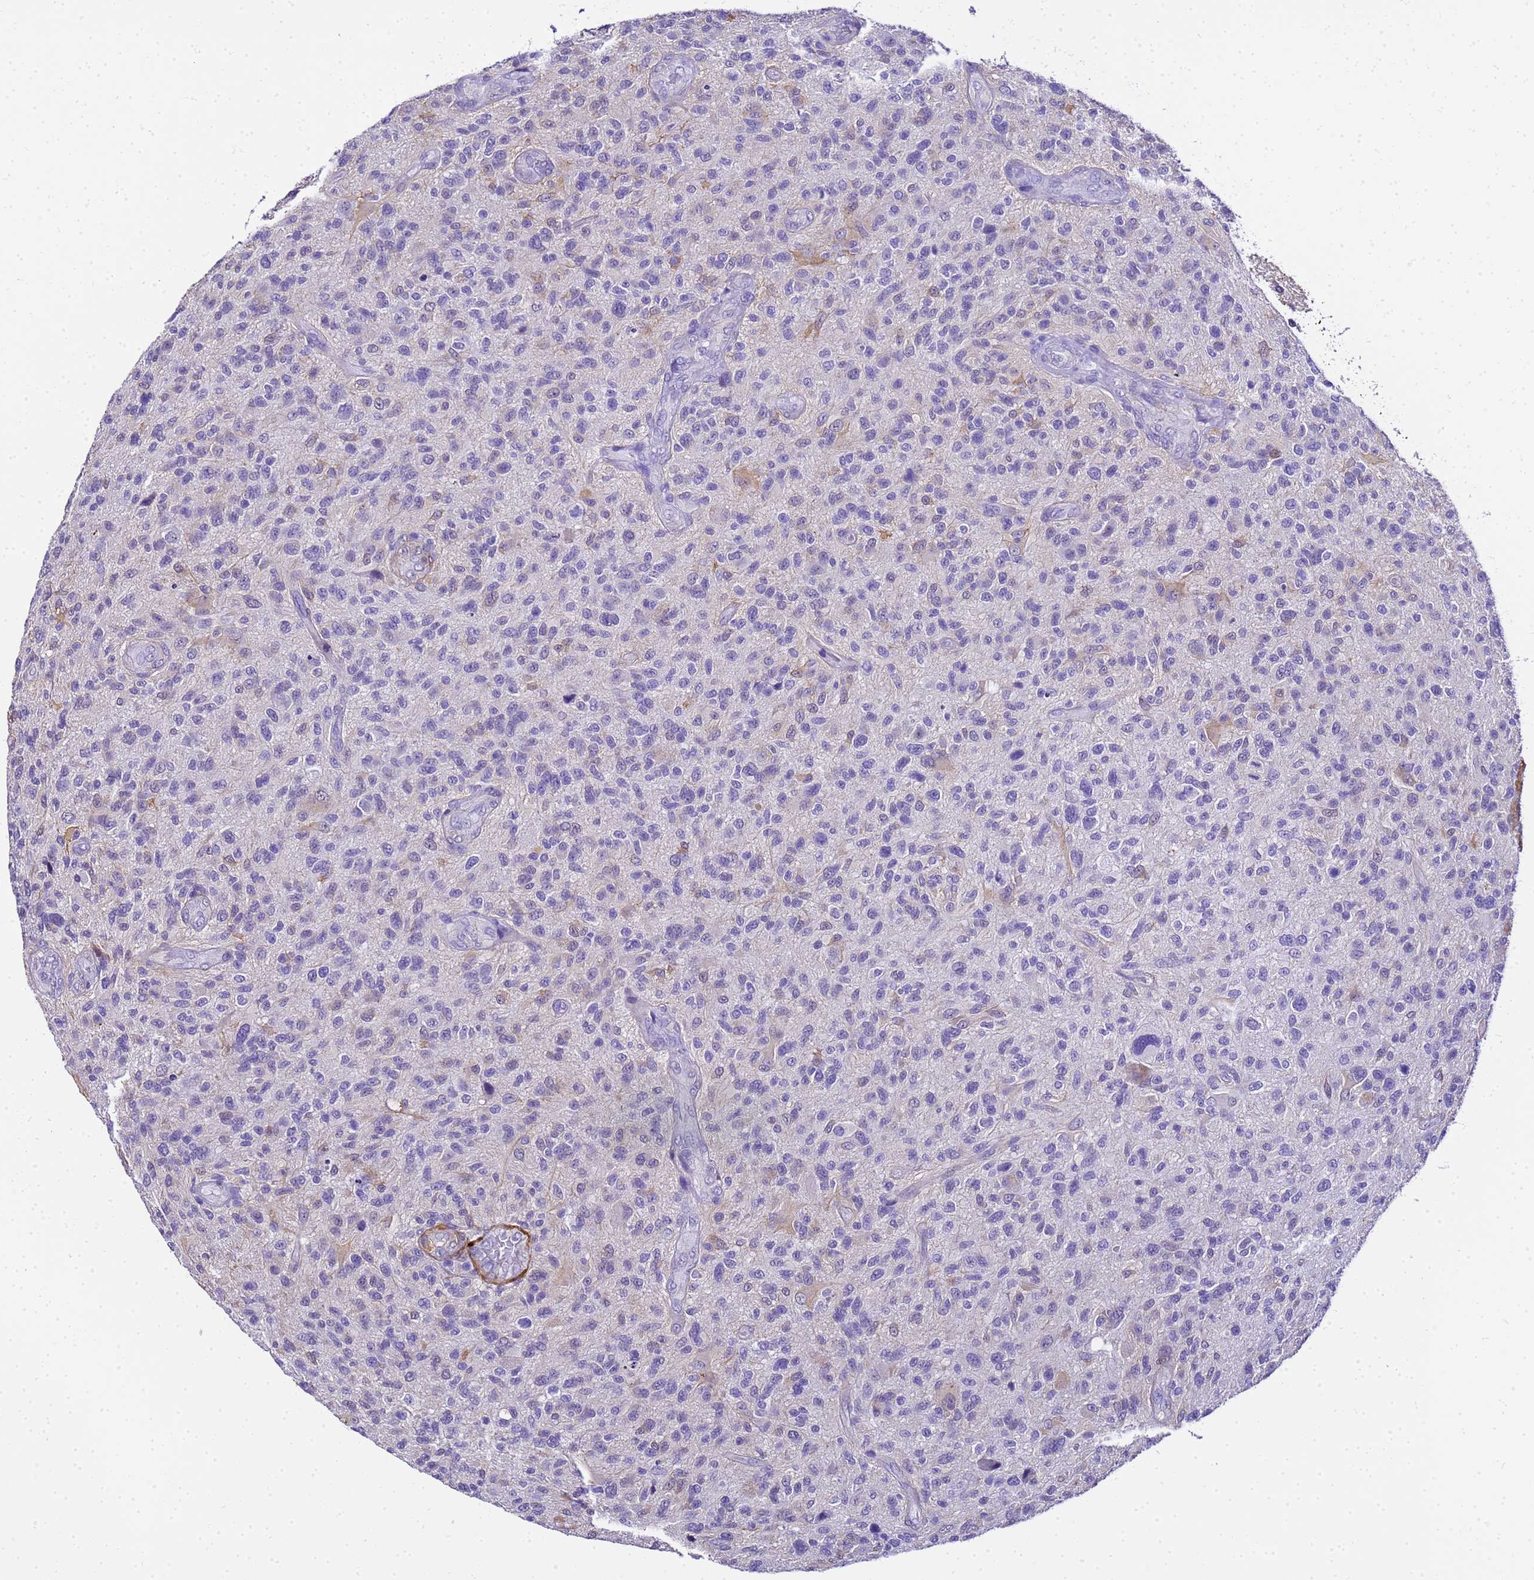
{"staining": {"intensity": "negative", "quantity": "none", "location": "none"}, "tissue": "glioma", "cell_type": "Tumor cells", "image_type": "cancer", "snomed": [{"axis": "morphology", "description": "Glioma, malignant, High grade"}, {"axis": "topography", "description": "Brain"}], "caption": "Protein analysis of glioma reveals no significant expression in tumor cells. (Brightfield microscopy of DAB immunohistochemistry at high magnification).", "gene": "HSPB6", "patient": {"sex": "male", "age": 47}}